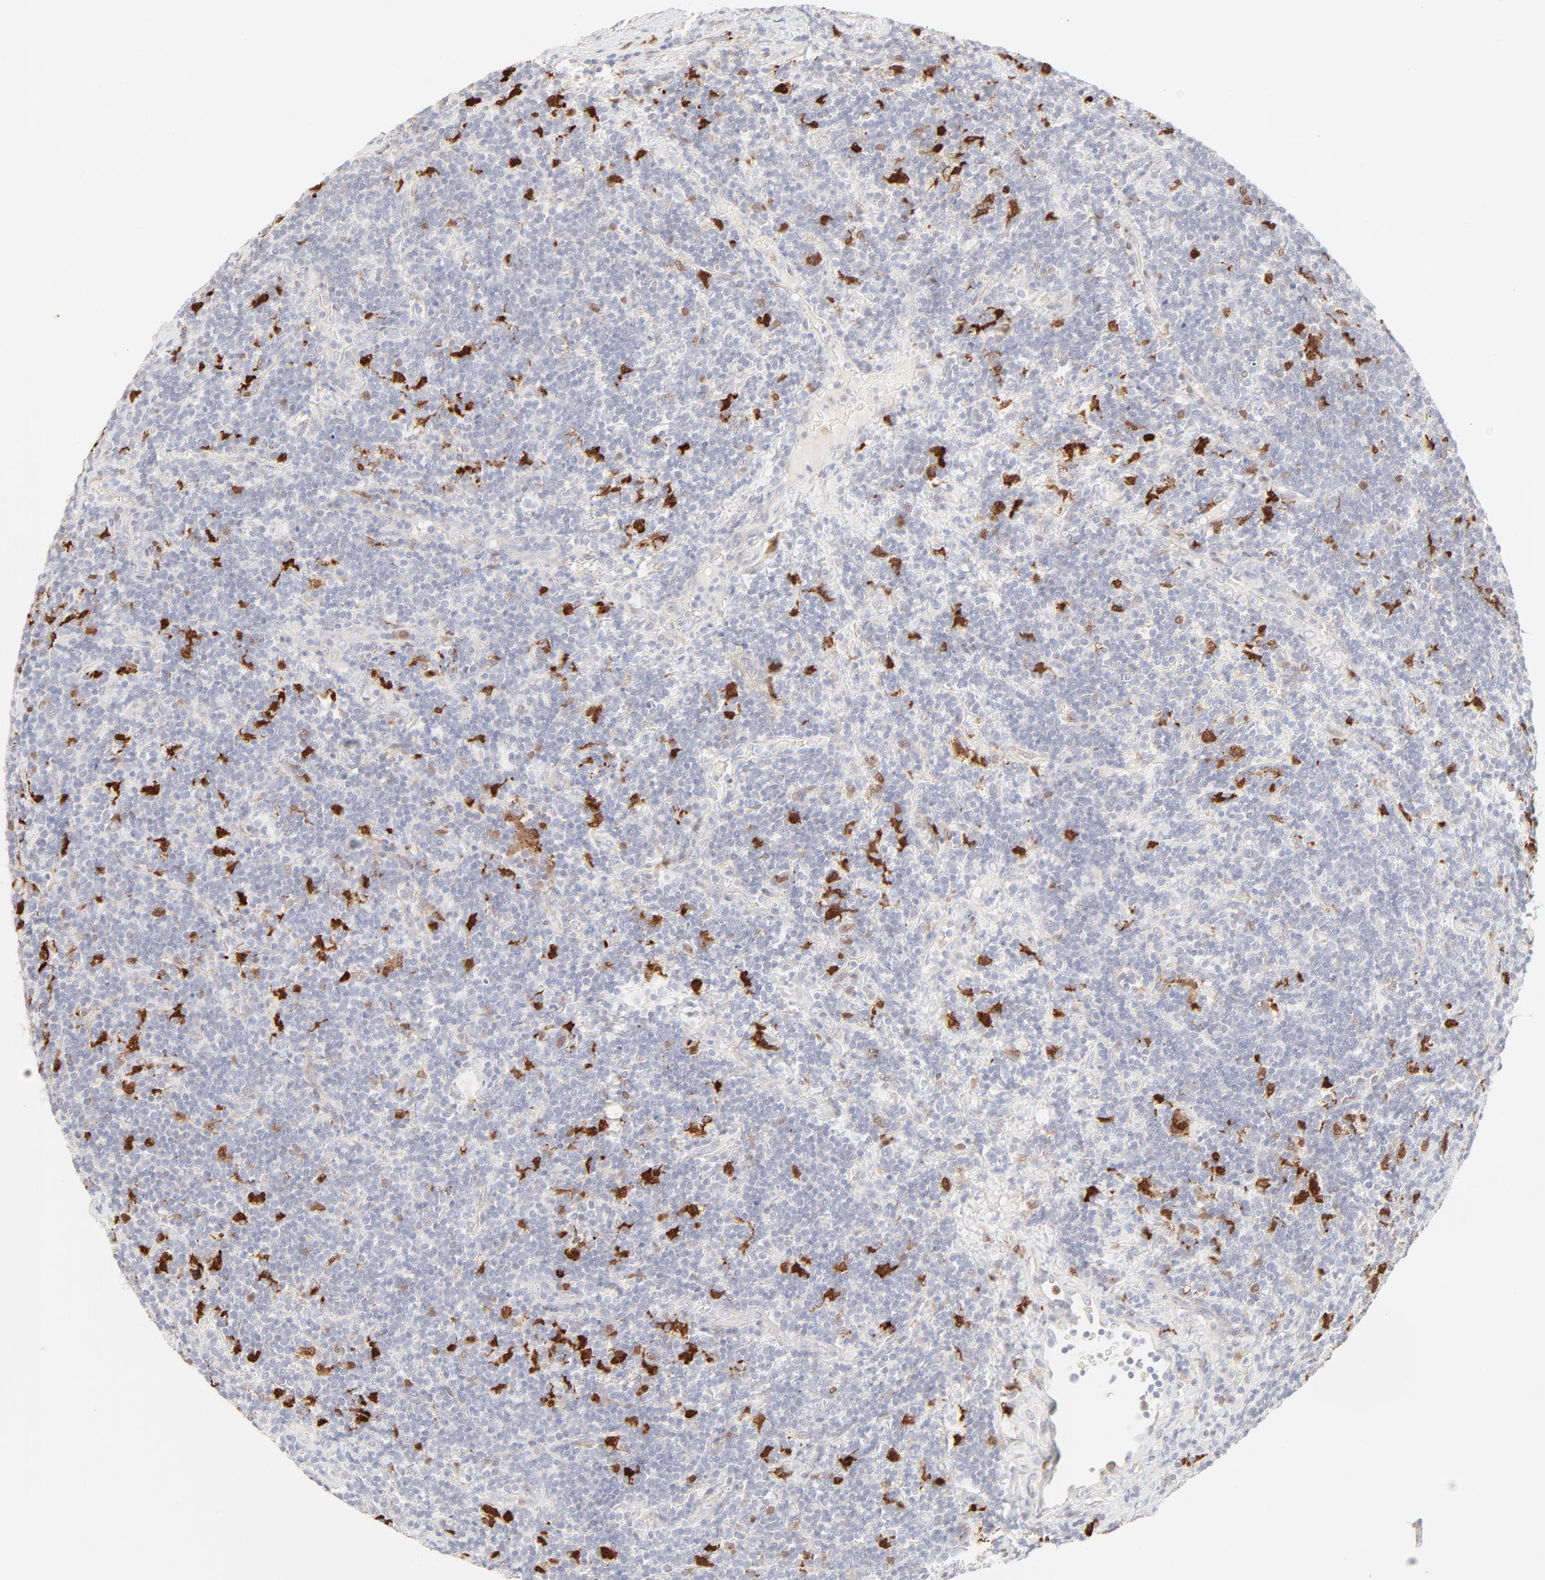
{"staining": {"intensity": "negative", "quantity": "none", "location": "none"}, "tissue": "lymphoma", "cell_type": "Tumor cells", "image_type": "cancer", "snomed": [{"axis": "morphology", "description": "Malignant lymphoma, non-Hodgkin's type, Low grade"}, {"axis": "topography", "description": "Lymph node"}], "caption": "Lymphoma stained for a protein using immunohistochemistry (IHC) shows no staining tumor cells.", "gene": "LGALS2", "patient": {"sex": "male", "age": 70}}